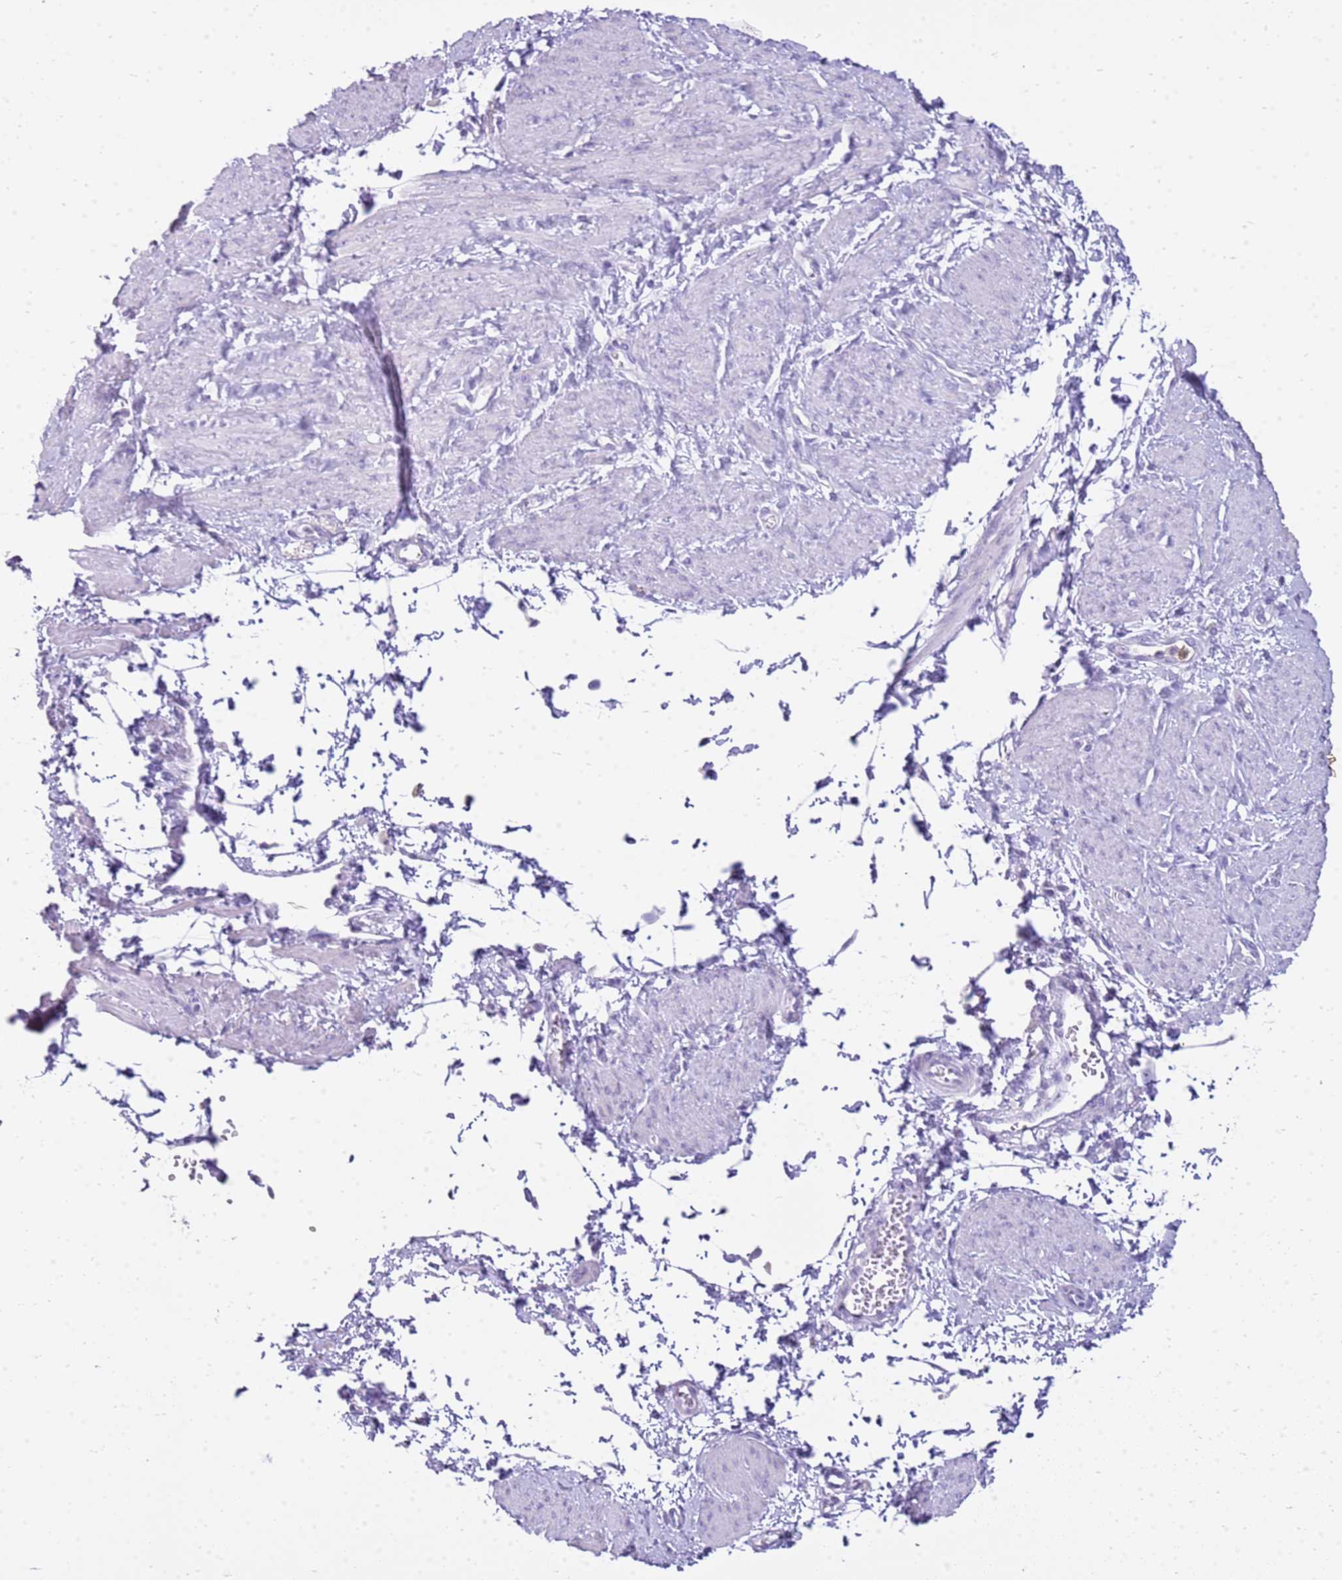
{"staining": {"intensity": "negative", "quantity": "none", "location": "none"}, "tissue": "smooth muscle", "cell_type": "Smooth muscle cells", "image_type": "normal", "snomed": [{"axis": "morphology", "description": "Normal tissue, NOS"}, {"axis": "topography", "description": "Smooth muscle"}, {"axis": "topography", "description": "Uterus"}], "caption": "The image displays no significant expression in smooth muscle cells of smooth muscle.", "gene": "CSTA", "patient": {"sex": "female", "age": 39}}